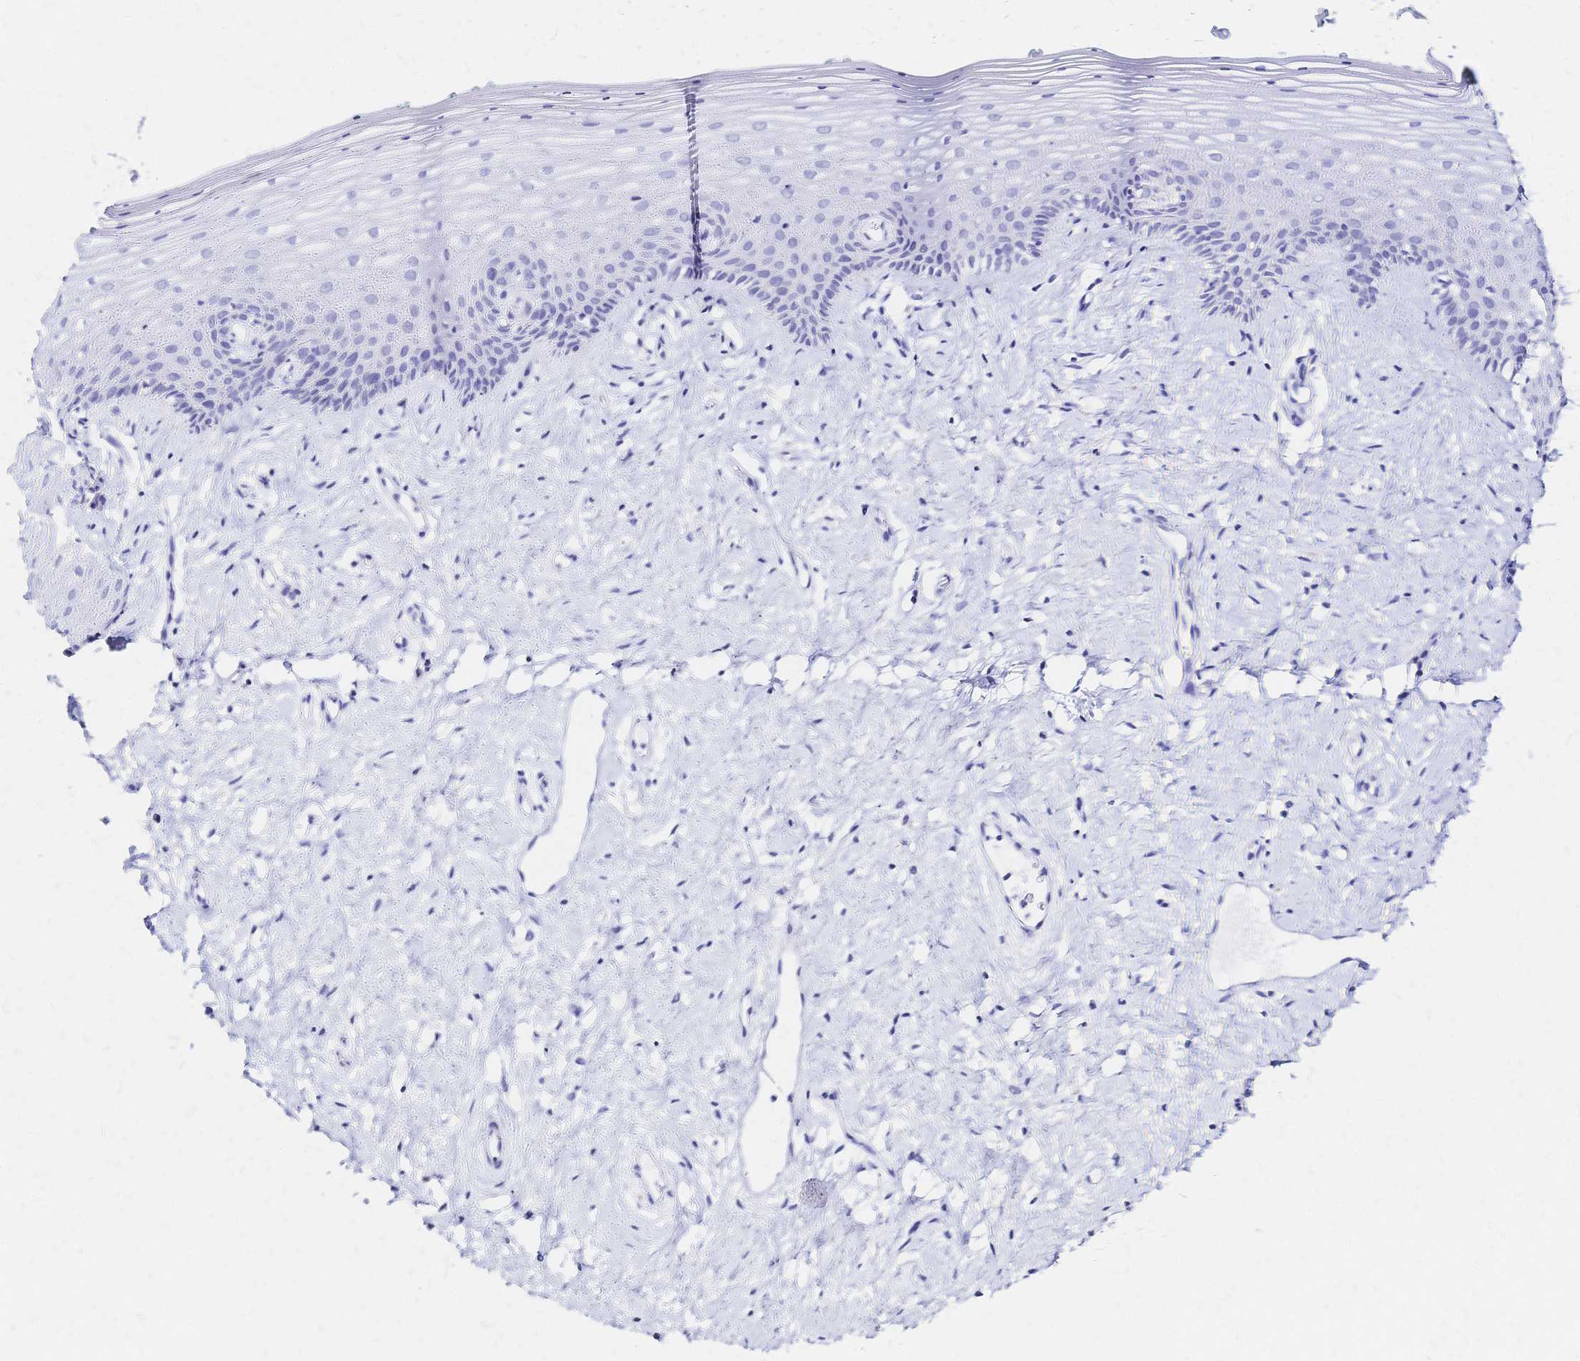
{"staining": {"intensity": "negative", "quantity": "none", "location": "none"}, "tissue": "vagina", "cell_type": "Squamous epithelial cells", "image_type": "normal", "snomed": [{"axis": "morphology", "description": "Normal tissue, NOS"}, {"axis": "topography", "description": "Vagina"}], "caption": "Immunohistochemistry (IHC) of benign vagina displays no expression in squamous epithelial cells.", "gene": "SLC5A1", "patient": {"sex": "female", "age": 42}}